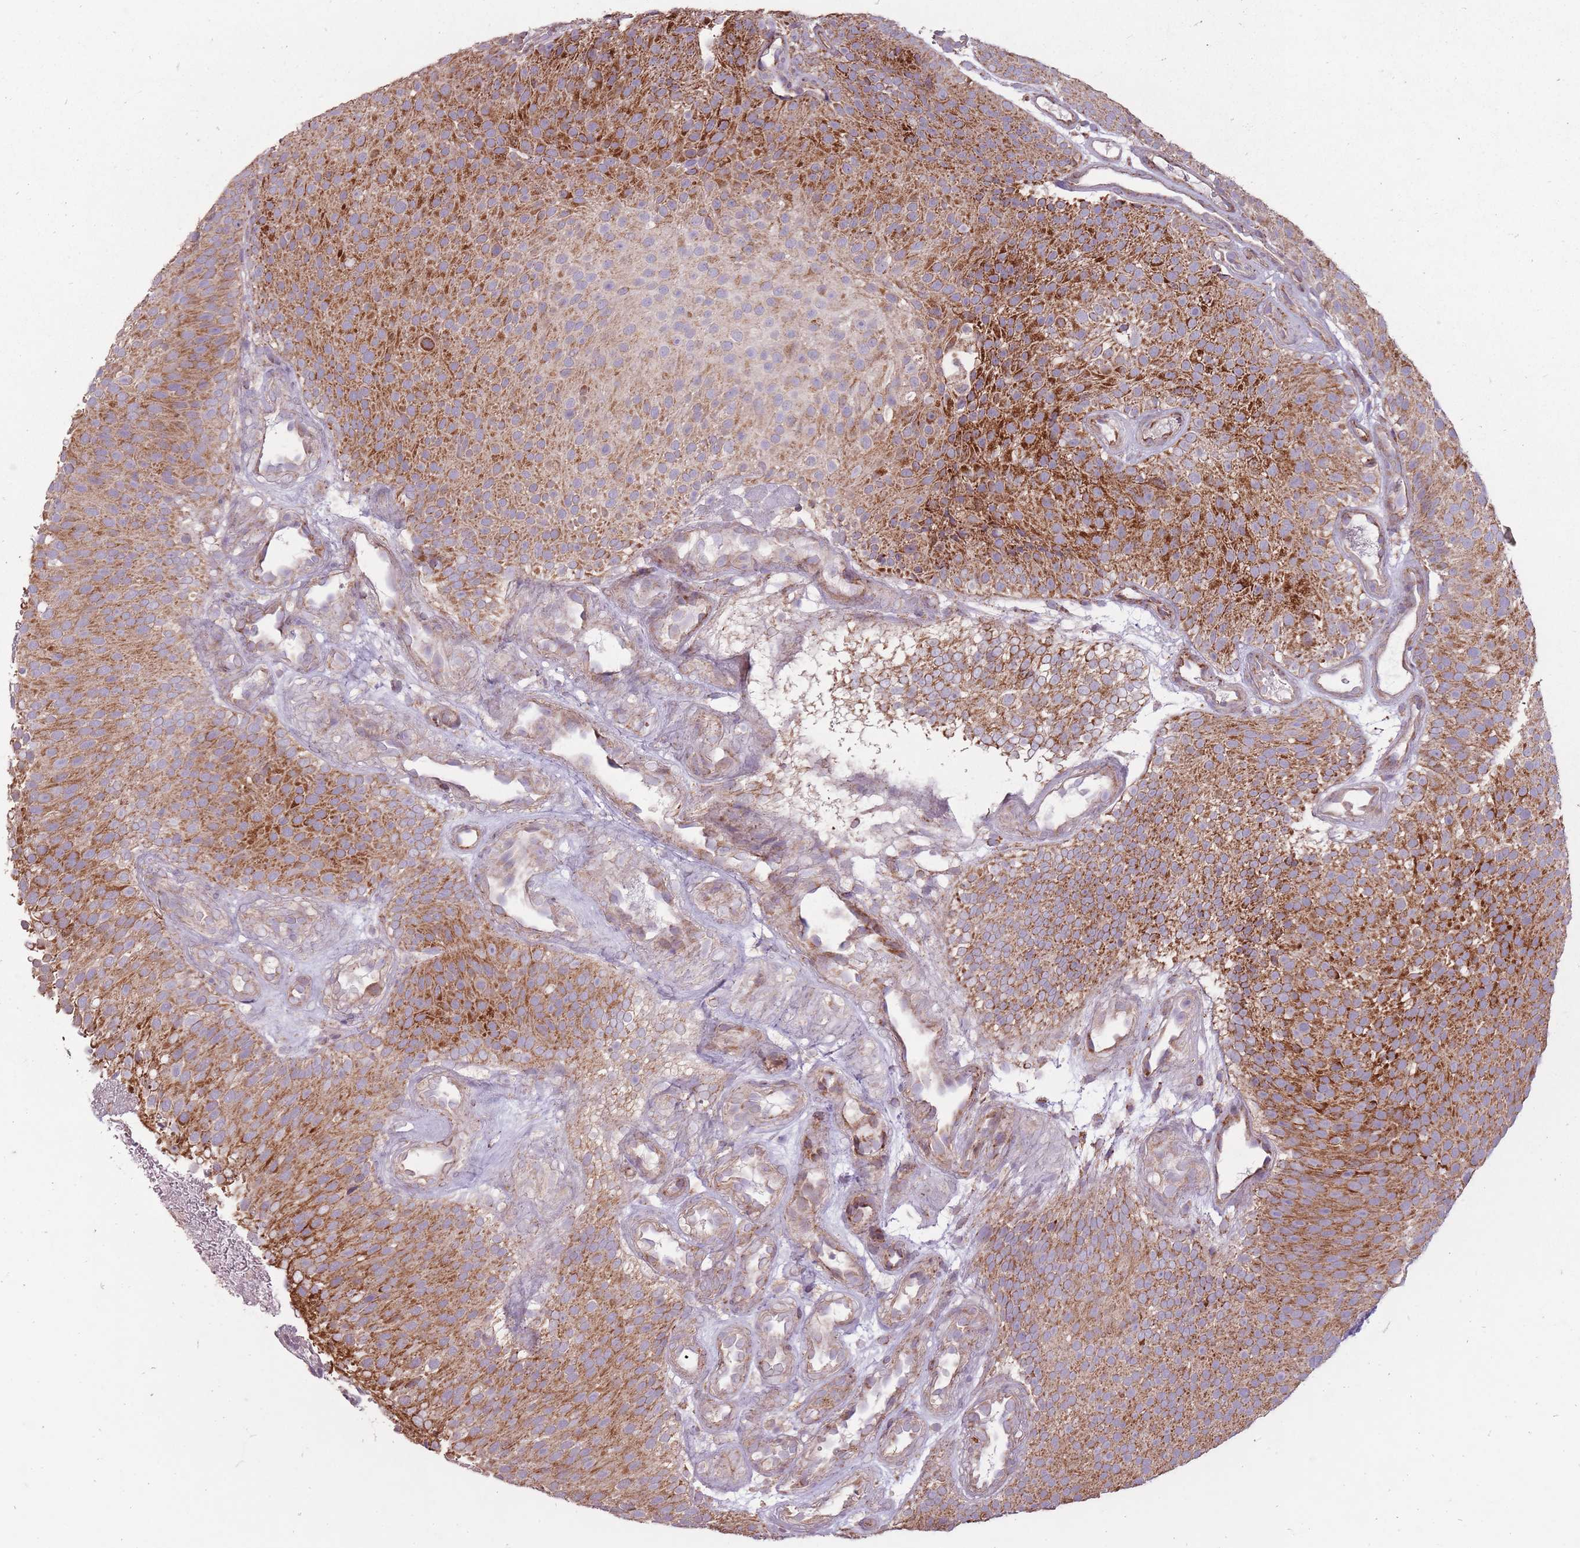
{"staining": {"intensity": "strong", "quantity": "25%-75%", "location": "cytoplasmic/membranous"}, "tissue": "urothelial cancer", "cell_type": "Tumor cells", "image_type": "cancer", "snomed": [{"axis": "morphology", "description": "Urothelial carcinoma, Low grade"}, {"axis": "topography", "description": "Urinary bladder"}], "caption": "Protein expression by immunohistochemistry (IHC) displays strong cytoplasmic/membranous expression in about 25%-75% of tumor cells in low-grade urothelial carcinoma.", "gene": "CNOT8", "patient": {"sex": "male", "age": 78}}